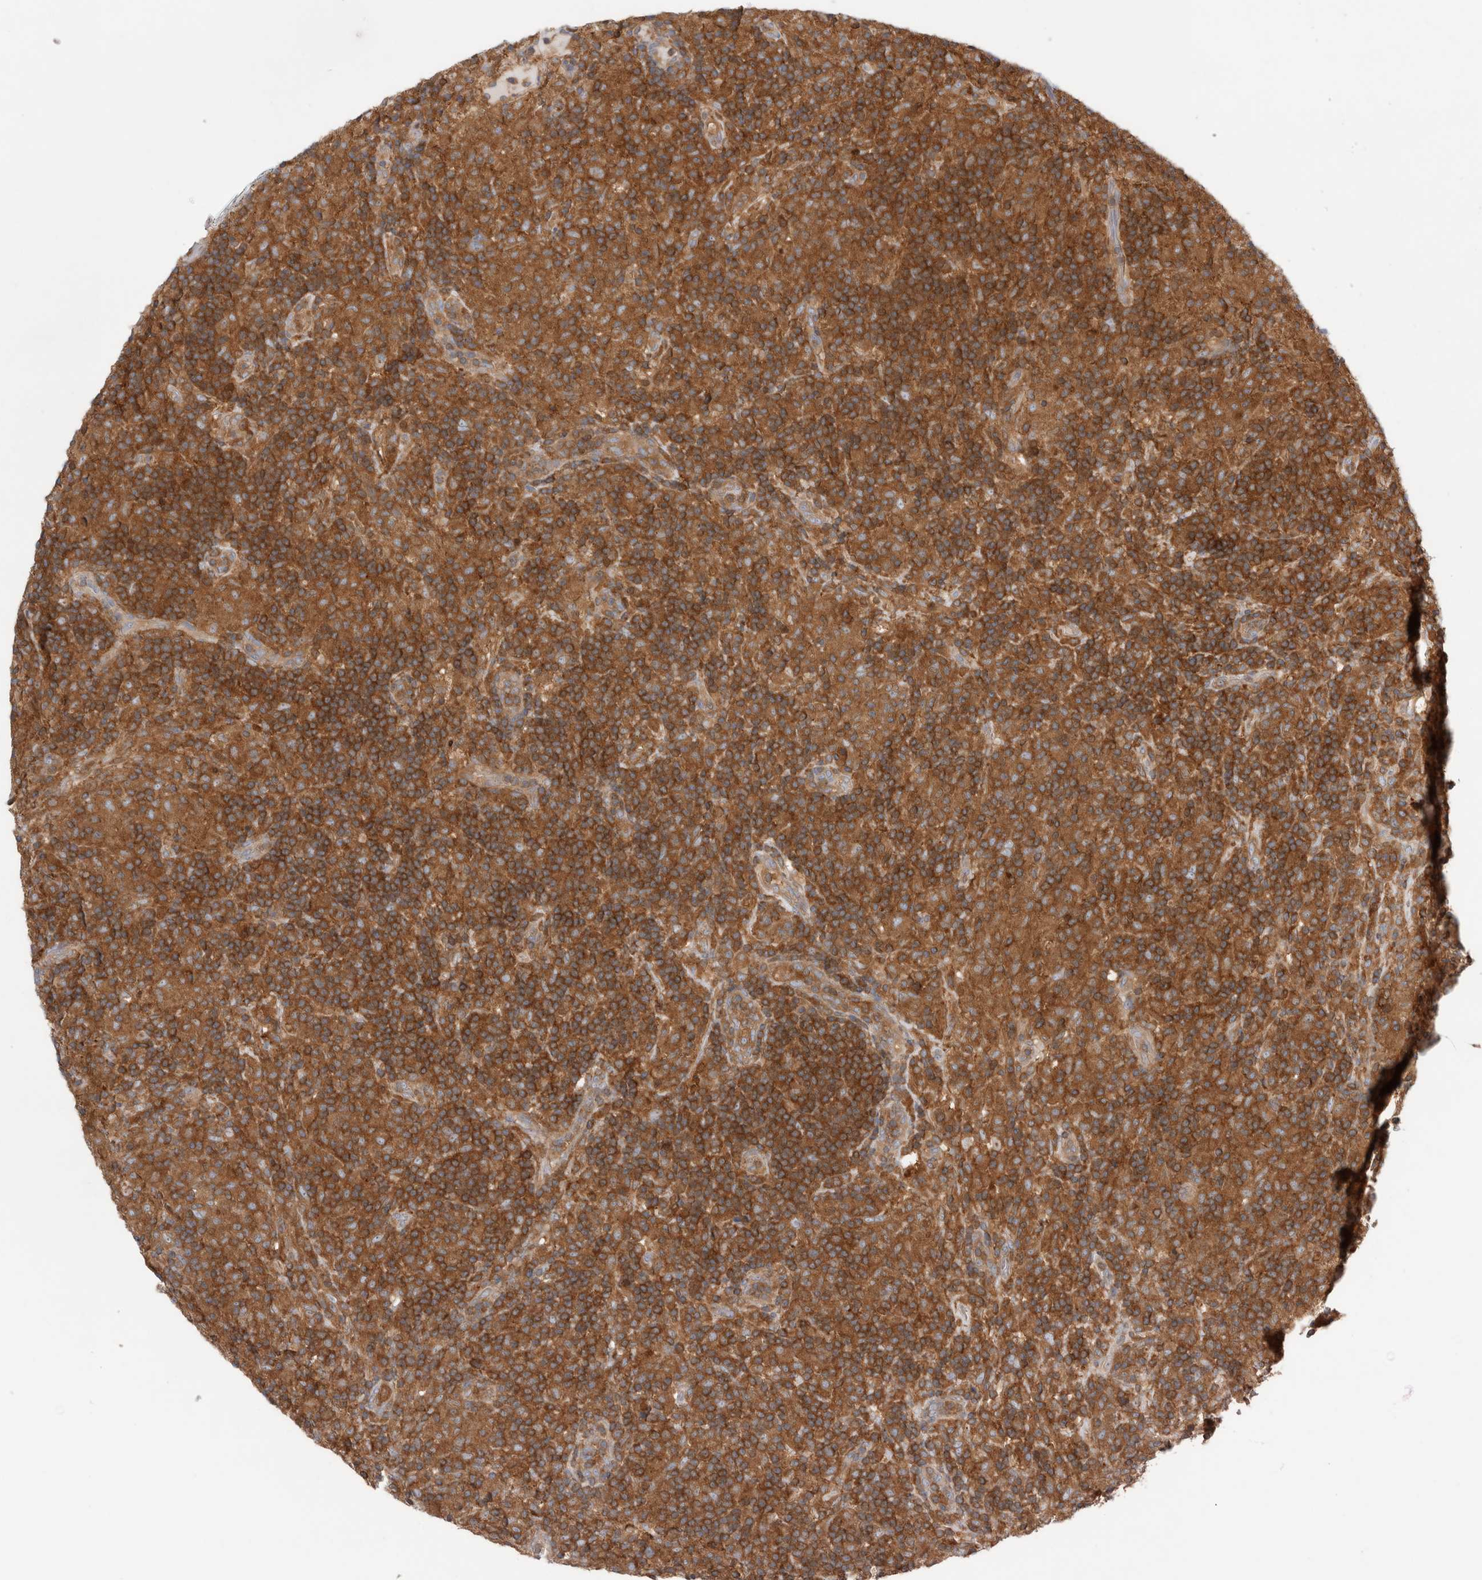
{"staining": {"intensity": "strong", "quantity": ">75%", "location": "cytoplasmic/membranous"}, "tissue": "lymphoma", "cell_type": "Tumor cells", "image_type": "cancer", "snomed": [{"axis": "morphology", "description": "Hodgkin's disease, NOS"}, {"axis": "topography", "description": "Lymph node"}], "caption": "Immunohistochemistry (DAB) staining of human Hodgkin's disease shows strong cytoplasmic/membranous protein expression in about >75% of tumor cells.", "gene": "KLHL14", "patient": {"sex": "male", "age": 70}}